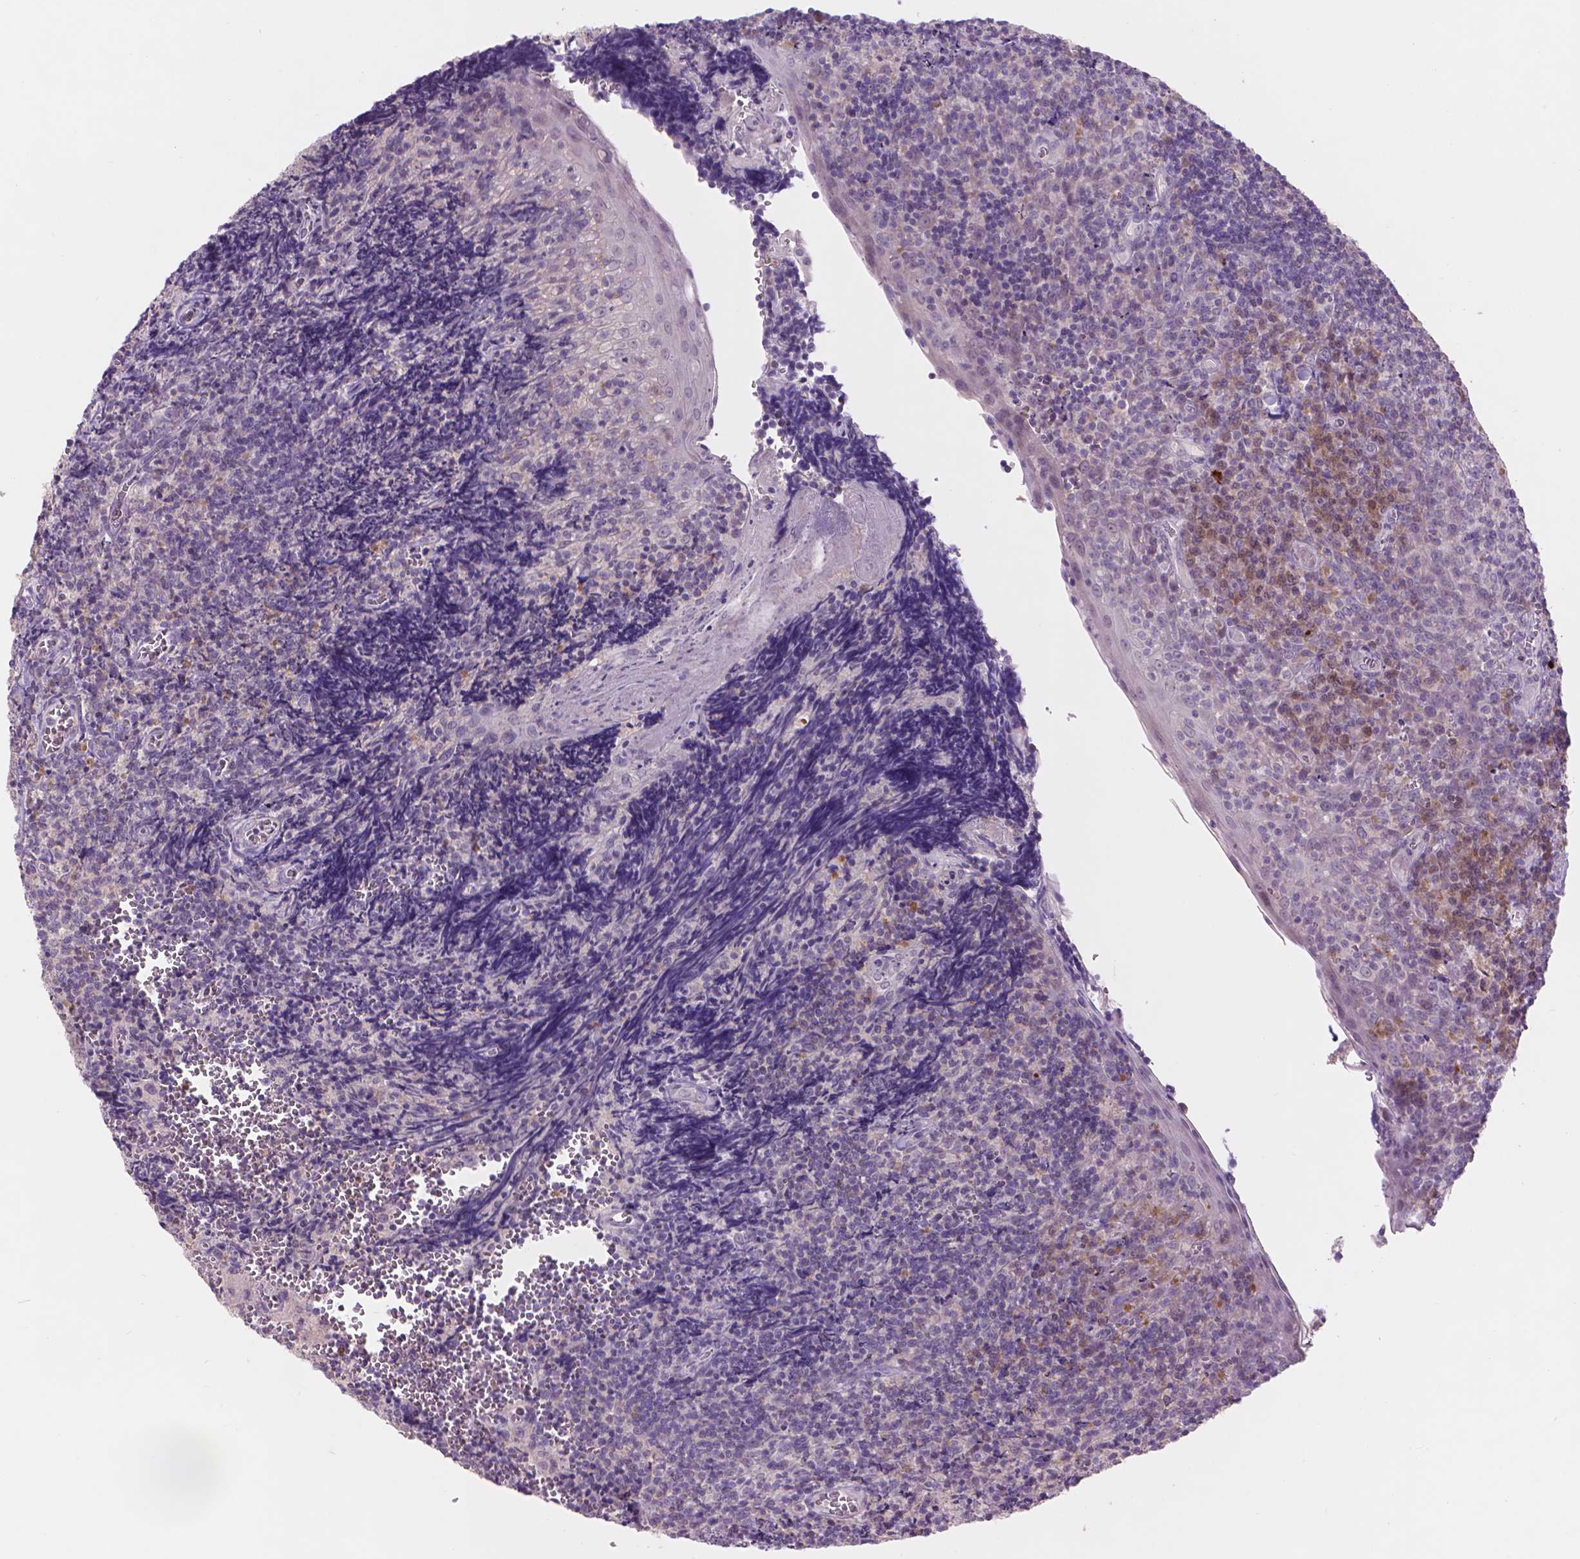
{"staining": {"intensity": "negative", "quantity": "none", "location": "none"}, "tissue": "tonsil", "cell_type": "Germinal center cells", "image_type": "normal", "snomed": [{"axis": "morphology", "description": "Normal tissue, NOS"}, {"axis": "morphology", "description": "Inflammation, NOS"}, {"axis": "topography", "description": "Tonsil"}], "caption": "Immunohistochemical staining of benign human tonsil shows no significant expression in germinal center cells.", "gene": "ENO2", "patient": {"sex": "female", "age": 31}}